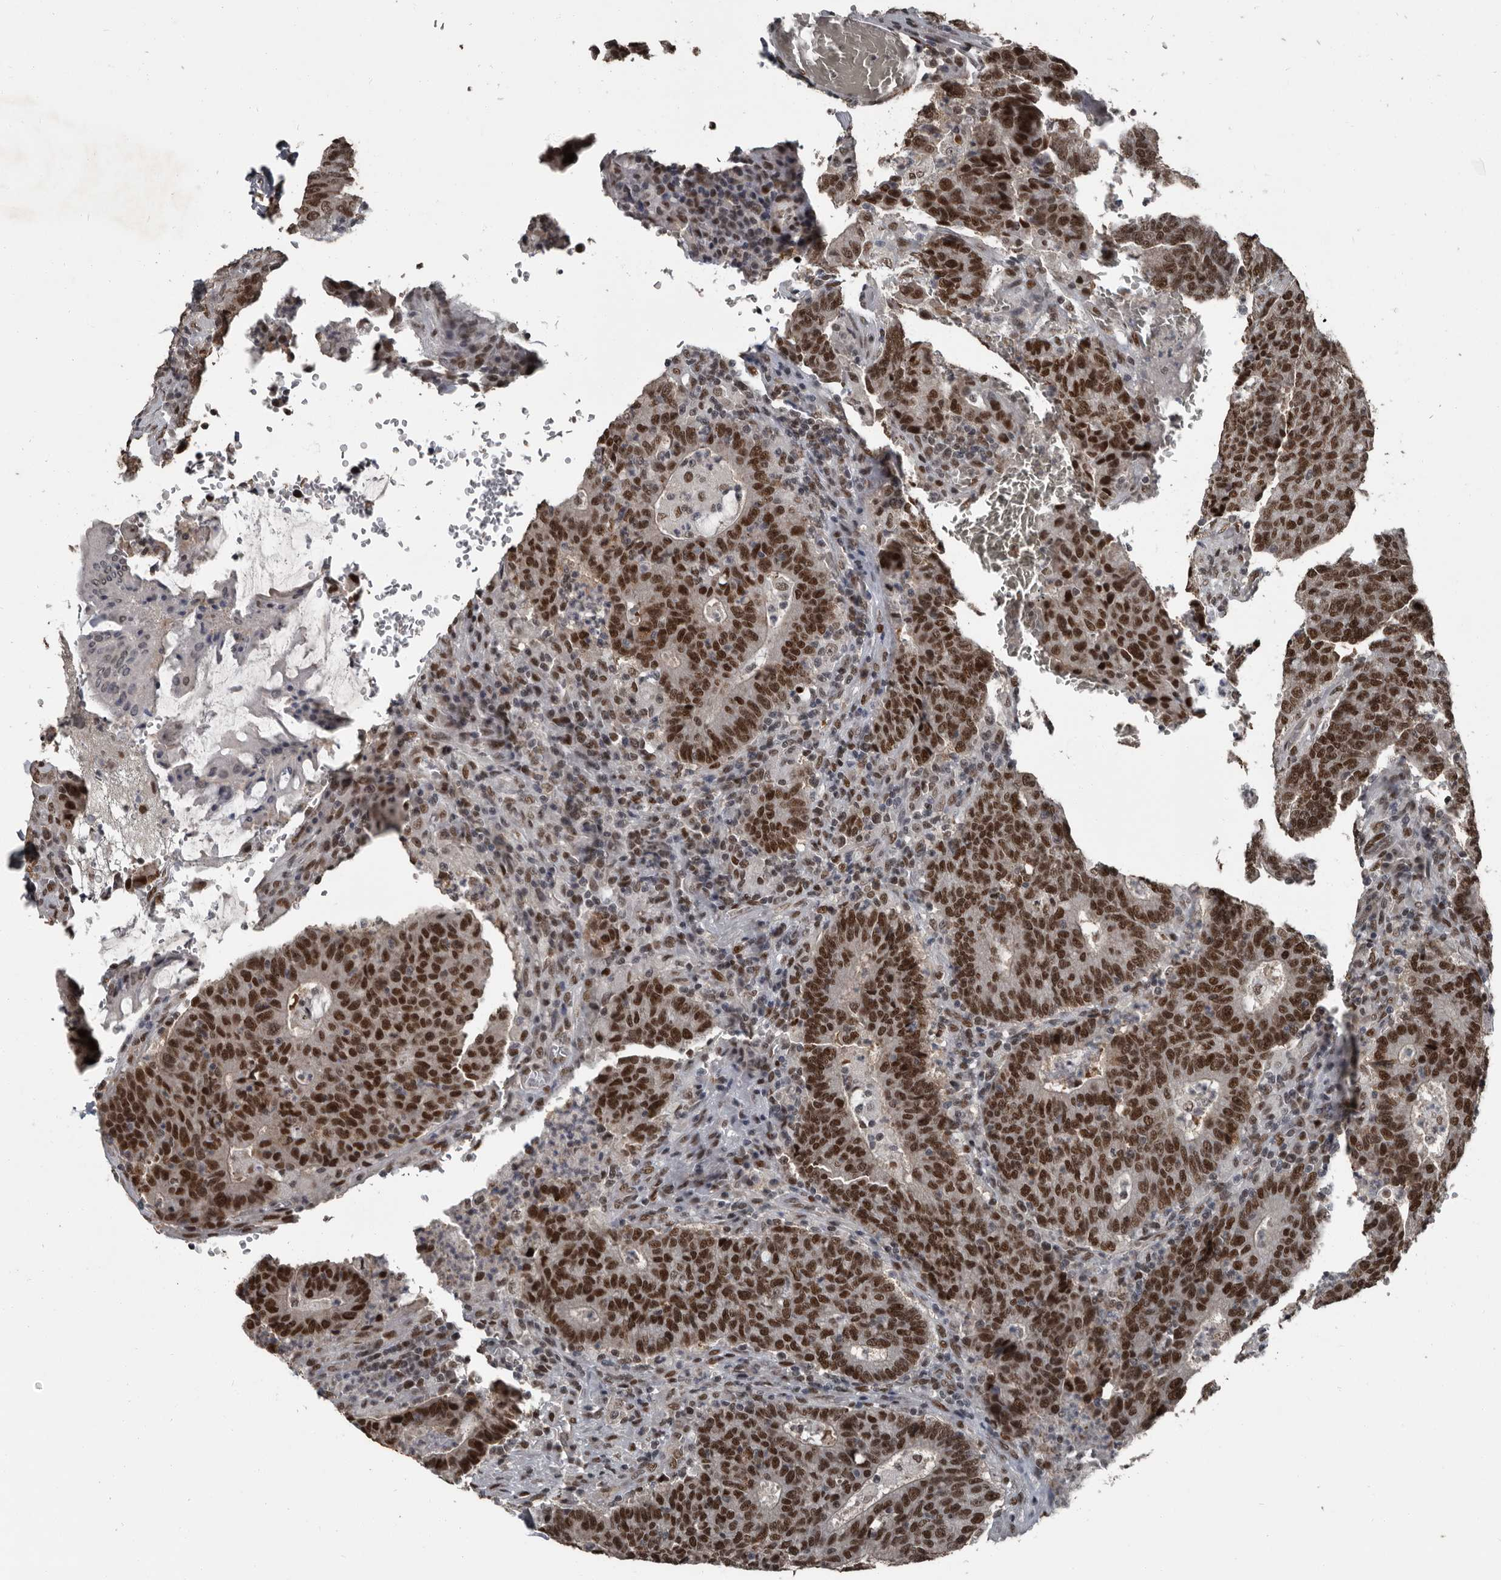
{"staining": {"intensity": "strong", "quantity": ">75%", "location": "nuclear"}, "tissue": "colorectal cancer", "cell_type": "Tumor cells", "image_type": "cancer", "snomed": [{"axis": "morphology", "description": "Adenocarcinoma, NOS"}, {"axis": "topography", "description": "Colon"}], "caption": "Immunohistochemical staining of adenocarcinoma (colorectal) displays high levels of strong nuclear positivity in about >75% of tumor cells. Using DAB (3,3'-diaminobenzidine) (brown) and hematoxylin (blue) stains, captured at high magnification using brightfield microscopy.", "gene": "CHD1L", "patient": {"sex": "female", "age": 75}}